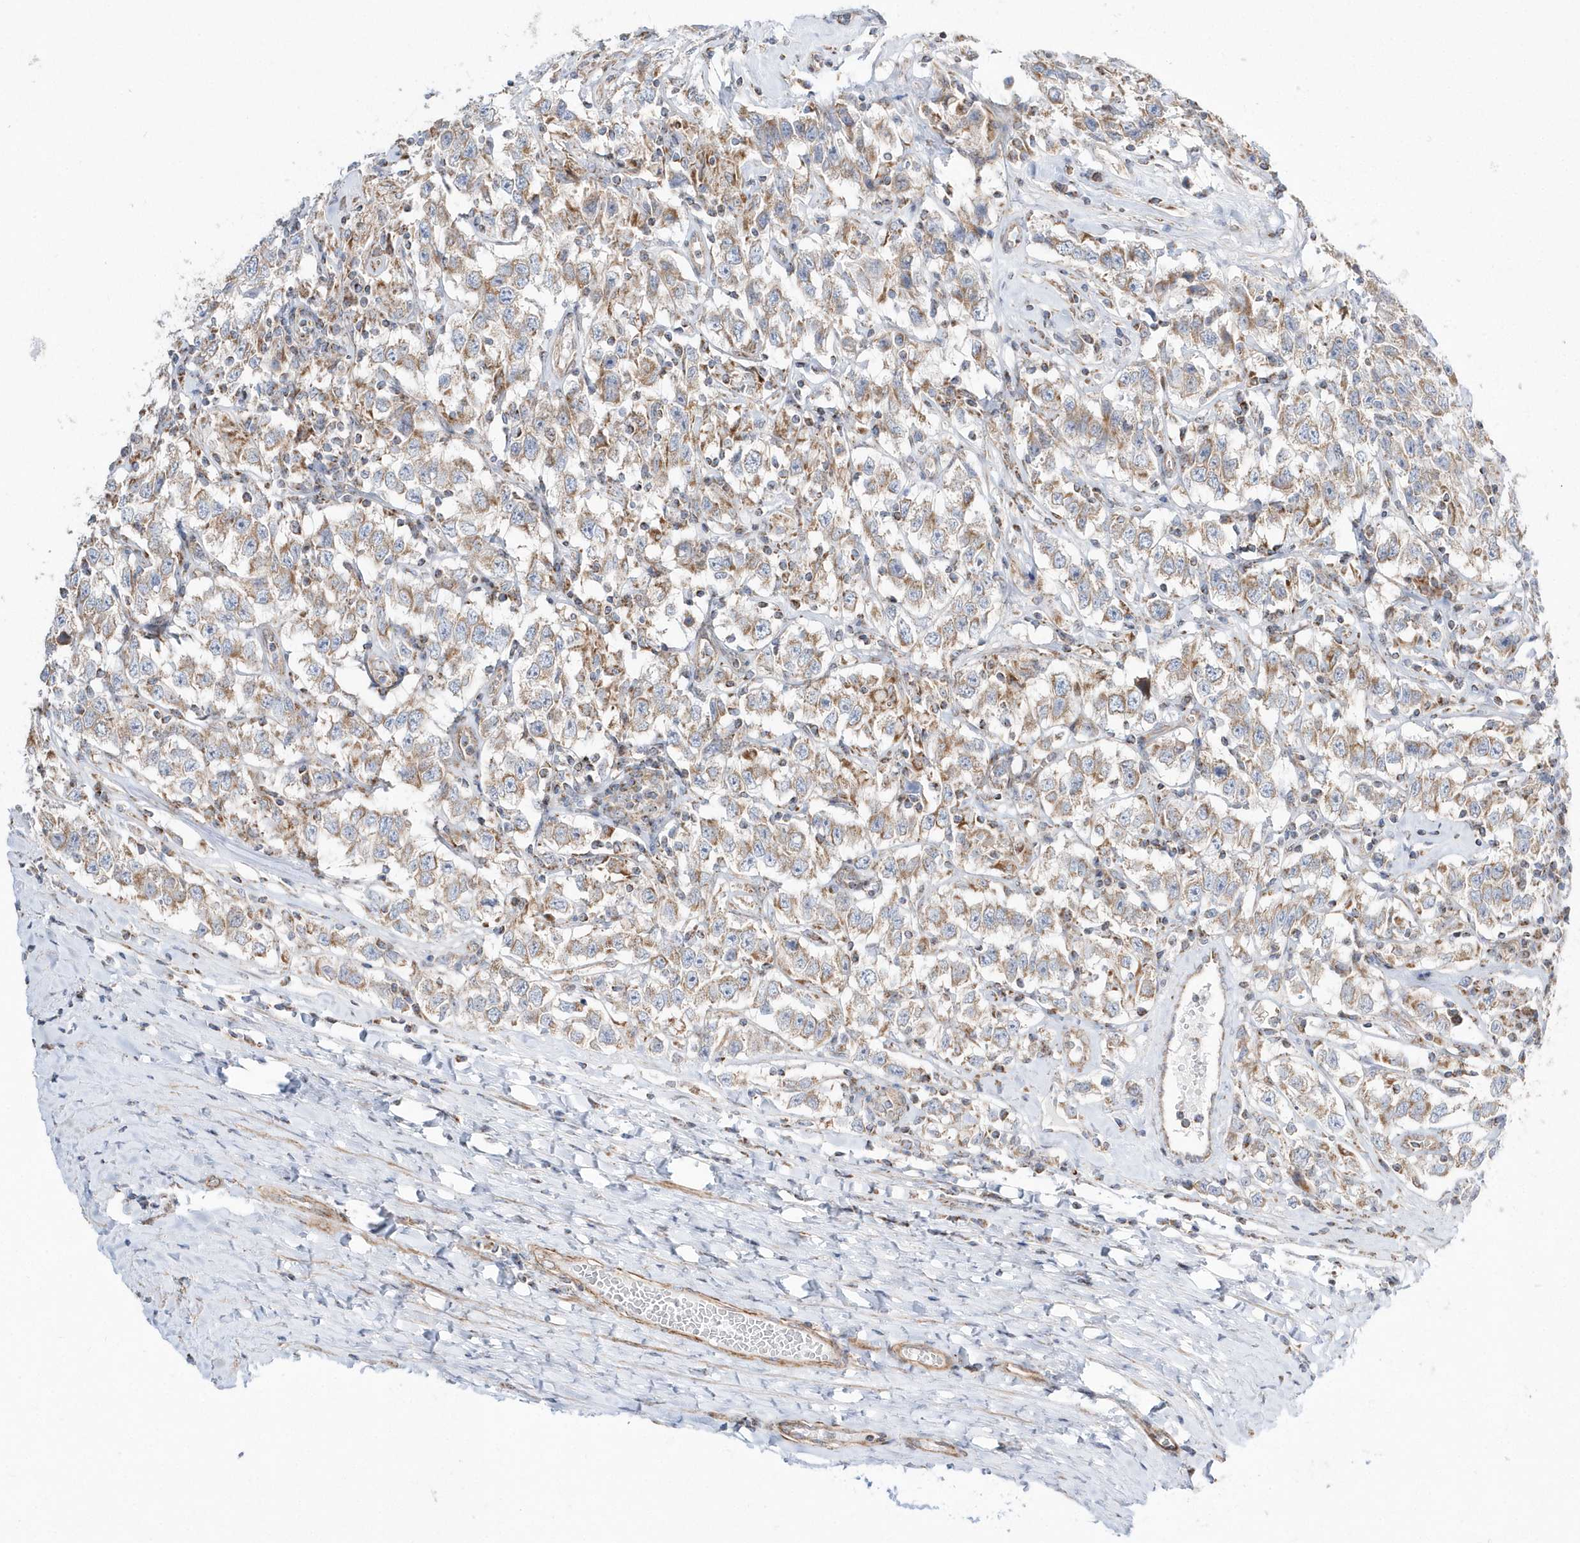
{"staining": {"intensity": "moderate", "quantity": ">75%", "location": "cytoplasmic/membranous"}, "tissue": "testis cancer", "cell_type": "Tumor cells", "image_type": "cancer", "snomed": [{"axis": "morphology", "description": "Seminoma, NOS"}, {"axis": "topography", "description": "Testis"}], "caption": "The immunohistochemical stain labels moderate cytoplasmic/membranous staining in tumor cells of testis cancer tissue.", "gene": "OPA1", "patient": {"sex": "male", "age": 41}}